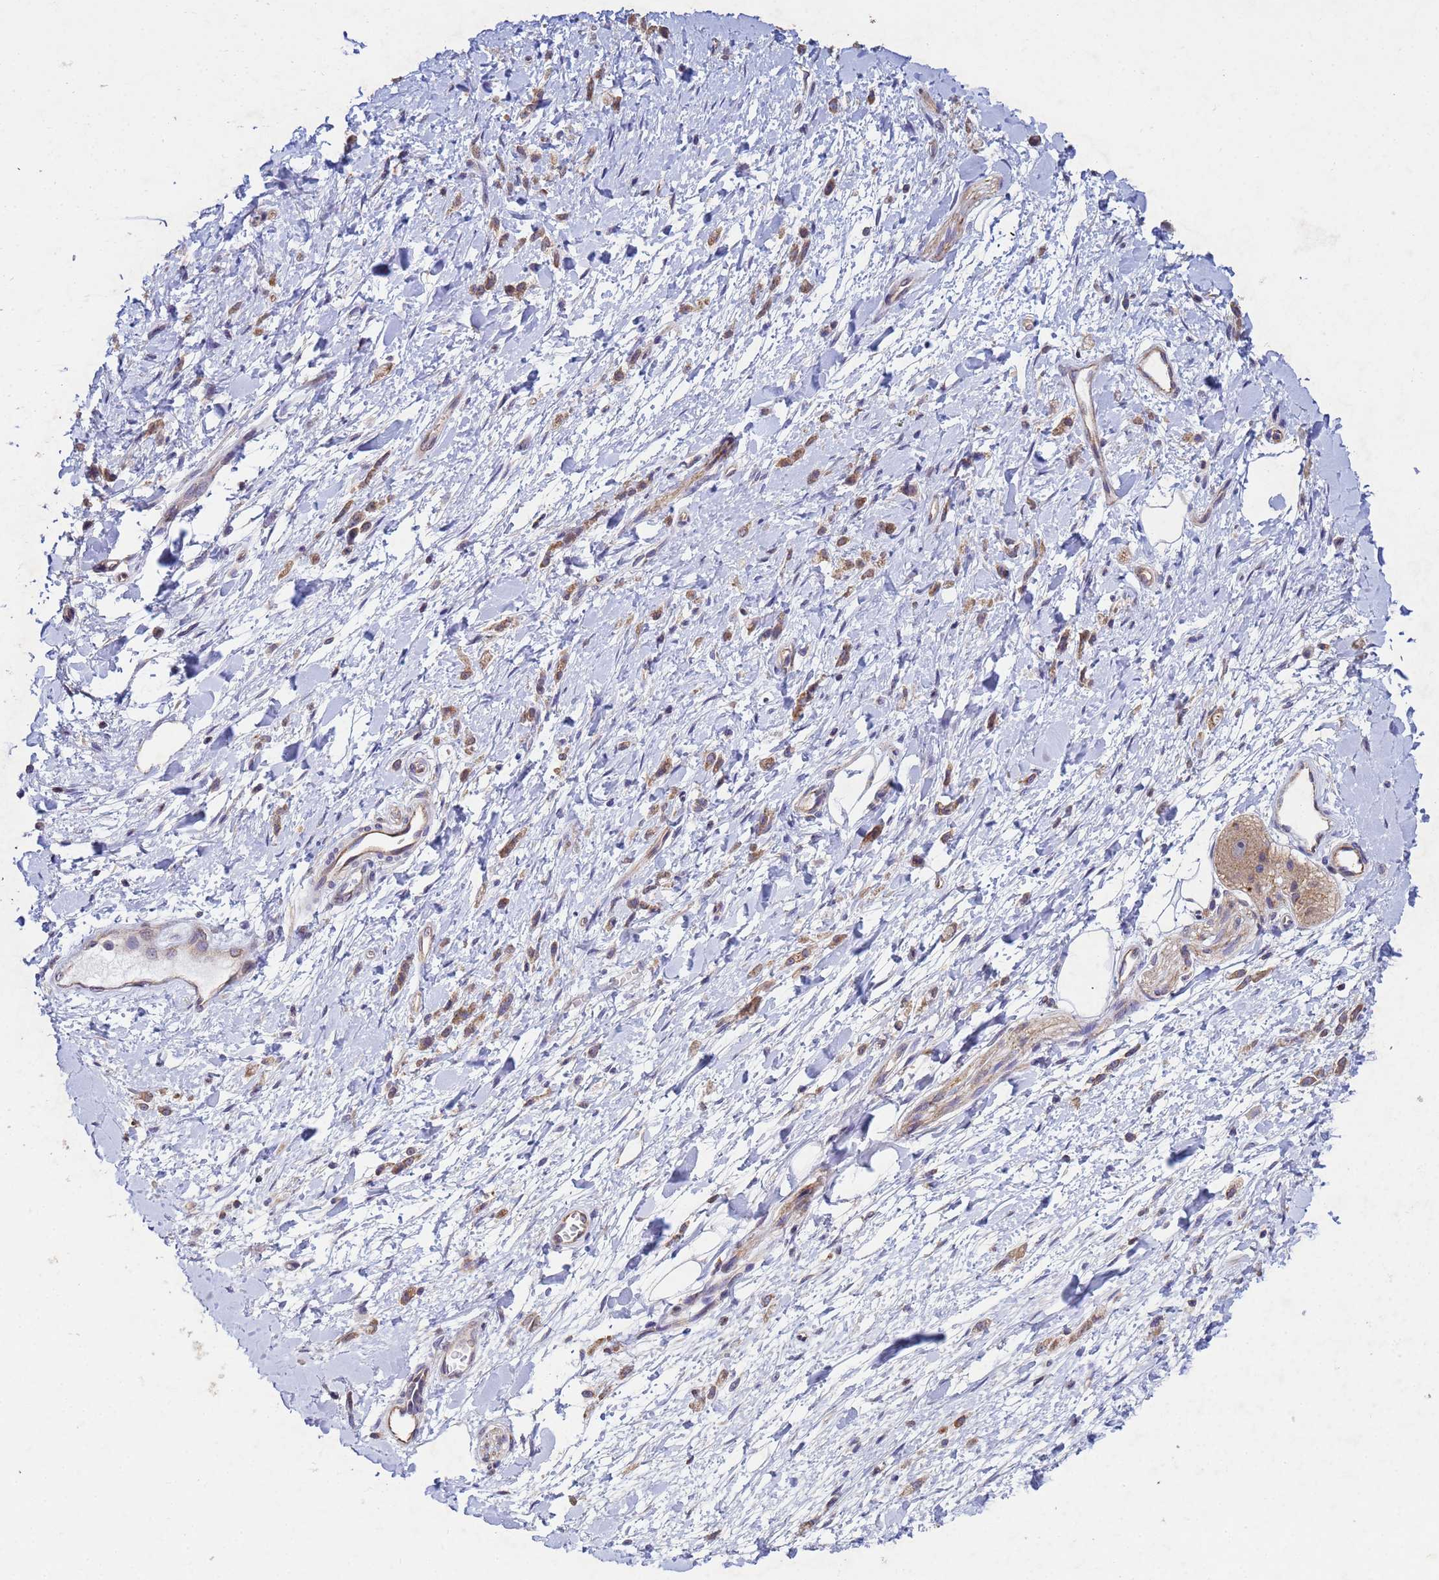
{"staining": {"intensity": "weak", "quantity": ">75%", "location": "cytoplasmic/membranous"}, "tissue": "stomach cancer", "cell_type": "Tumor cells", "image_type": "cancer", "snomed": [{"axis": "morphology", "description": "Adenocarcinoma, NOS"}, {"axis": "topography", "description": "Stomach"}], "caption": "DAB immunohistochemical staining of human adenocarcinoma (stomach) reveals weak cytoplasmic/membranous protein positivity in about >75% of tumor cells.", "gene": "CDC34", "patient": {"sex": "female", "age": 60}}